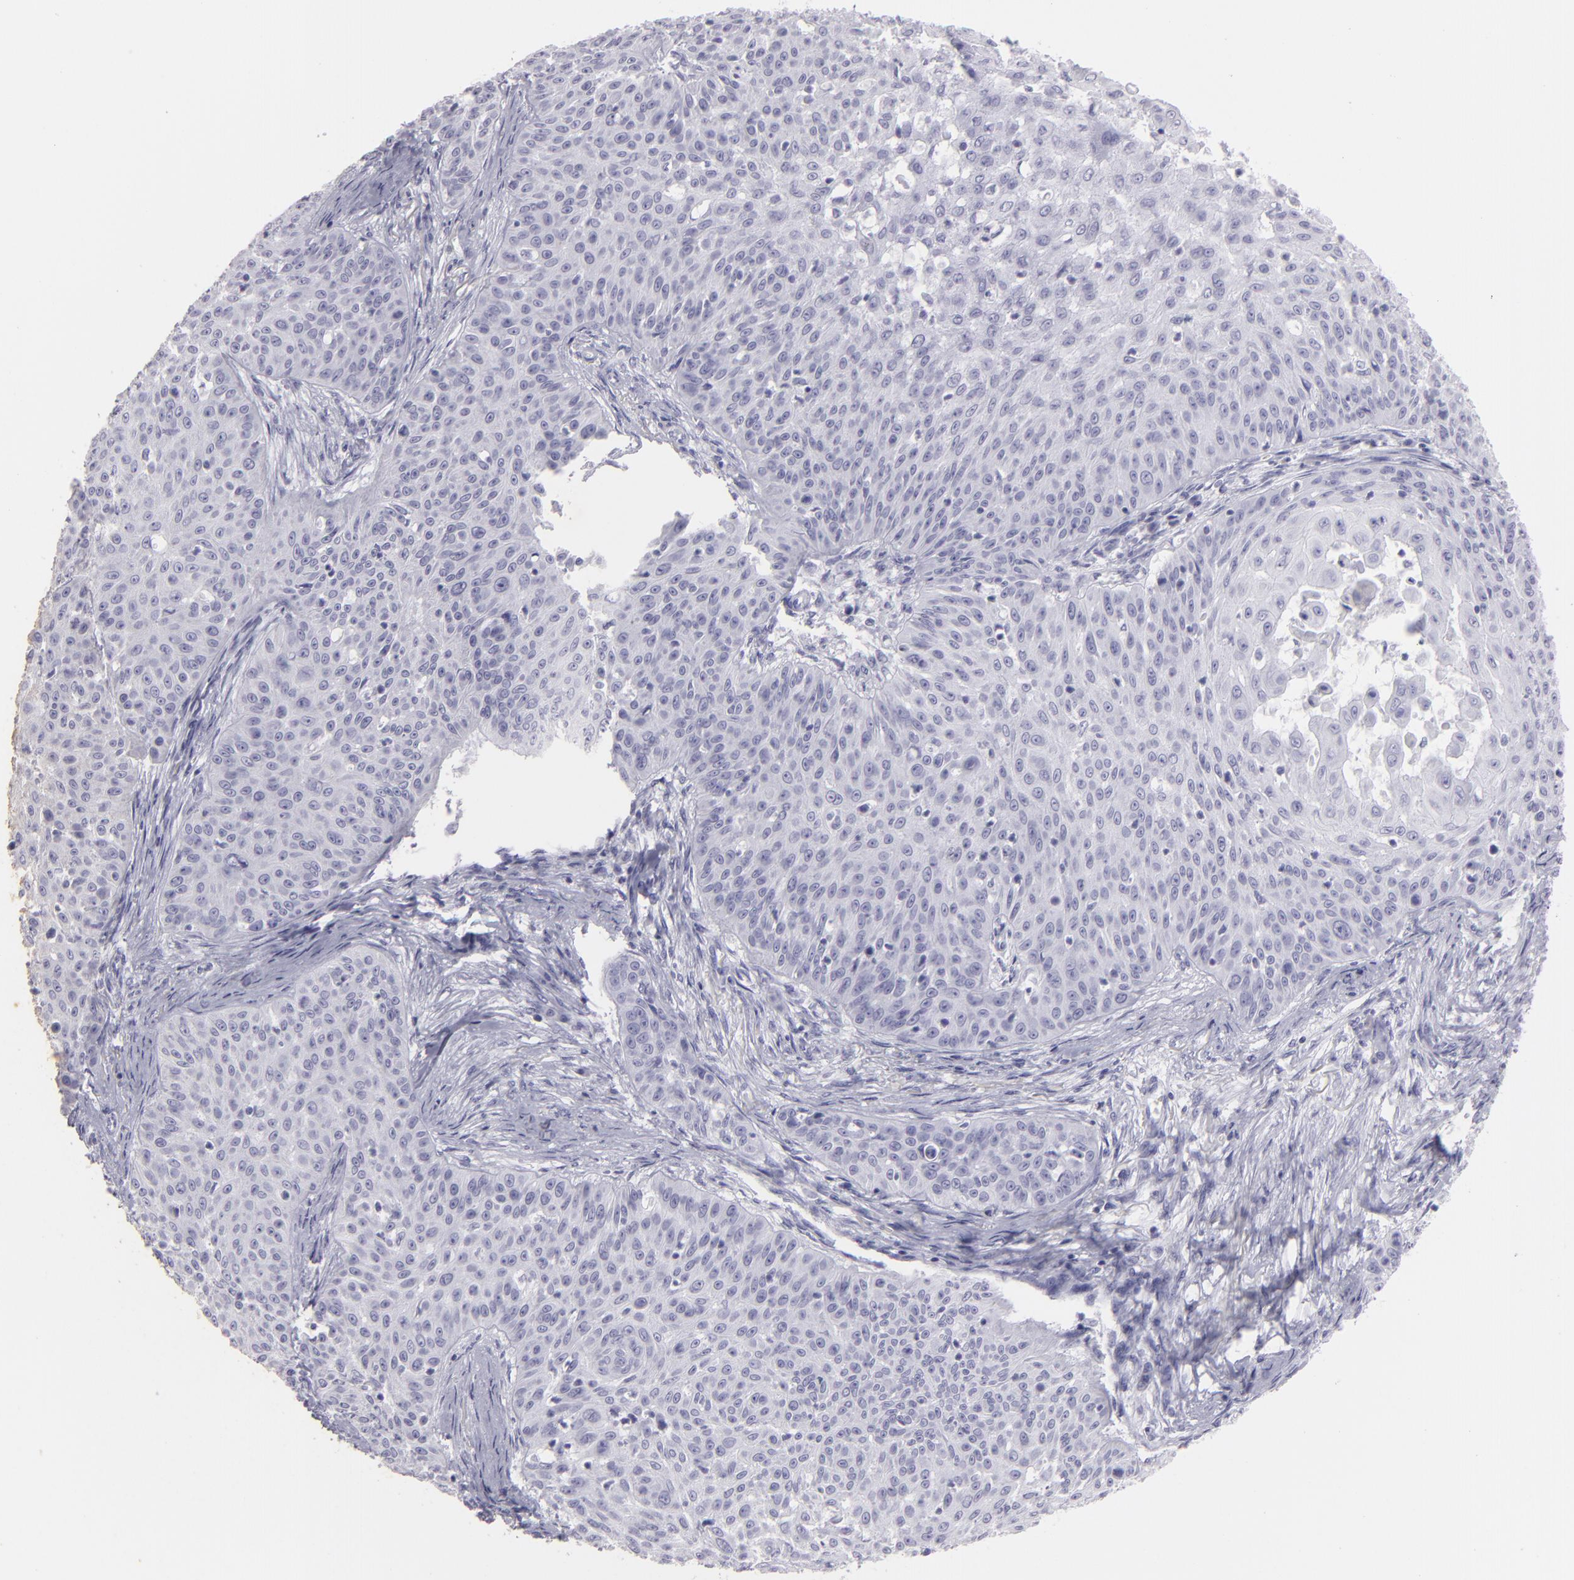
{"staining": {"intensity": "negative", "quantity": "none", "location": "none"}, "tissue": "skin cancer", "cell_type": "Tumor cells", "image_type": "cancer", "snomed": [{"axis": "morphology", "description": "Squamous cell carcinoma, NOS"}, {"axis": "topography", "description": "Skin"}], "caption": "This is an IHC micrograph of human skin cancer (squamous cell carcinoma). There is no staining in tumor cells.", "gene": "FLG", "patient": {"sex": "male", "age": 82}}